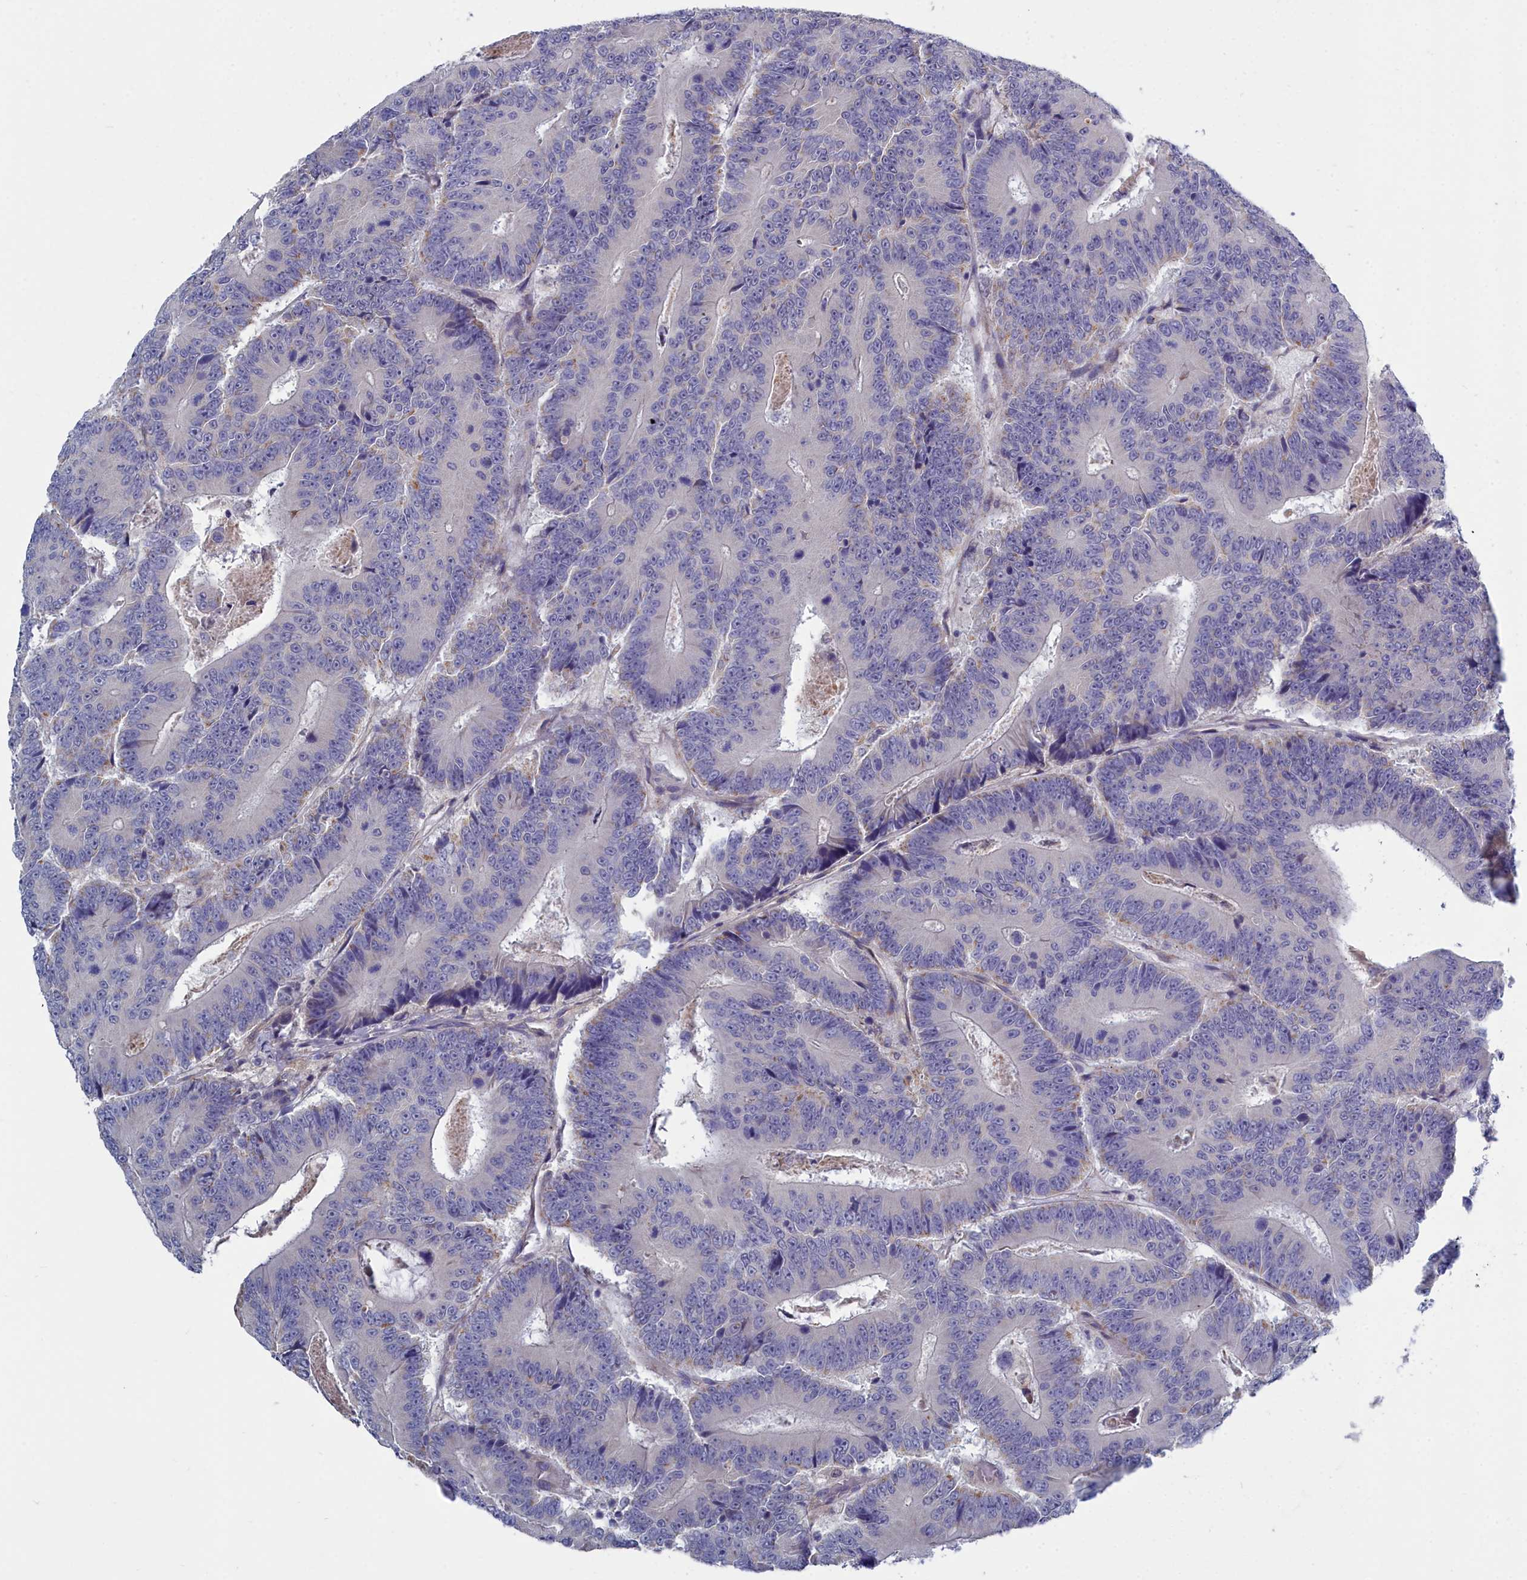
{"staining": {"intensity": "negative", "quantity": "none", "location": "none"}, "tissue": "colorectal cancer", "cell_type": "Tumor cells", "image_type": "cancer", "snomed": [{"axis": "morphology", "description": "Adenocarcinoma, NOS"}, {"axis": "topography", "description": "Colon"}], "caption": "Immunohistochemistry photomicrograph of neoplastic tissue: human colorectal adenocarcinoma stained with DAB (3,3'-diaminobenzidine) shows no significant protein positivity in tumor cells.", "gene": "RDX", "patient": {"sex": "male", "age": 83}}